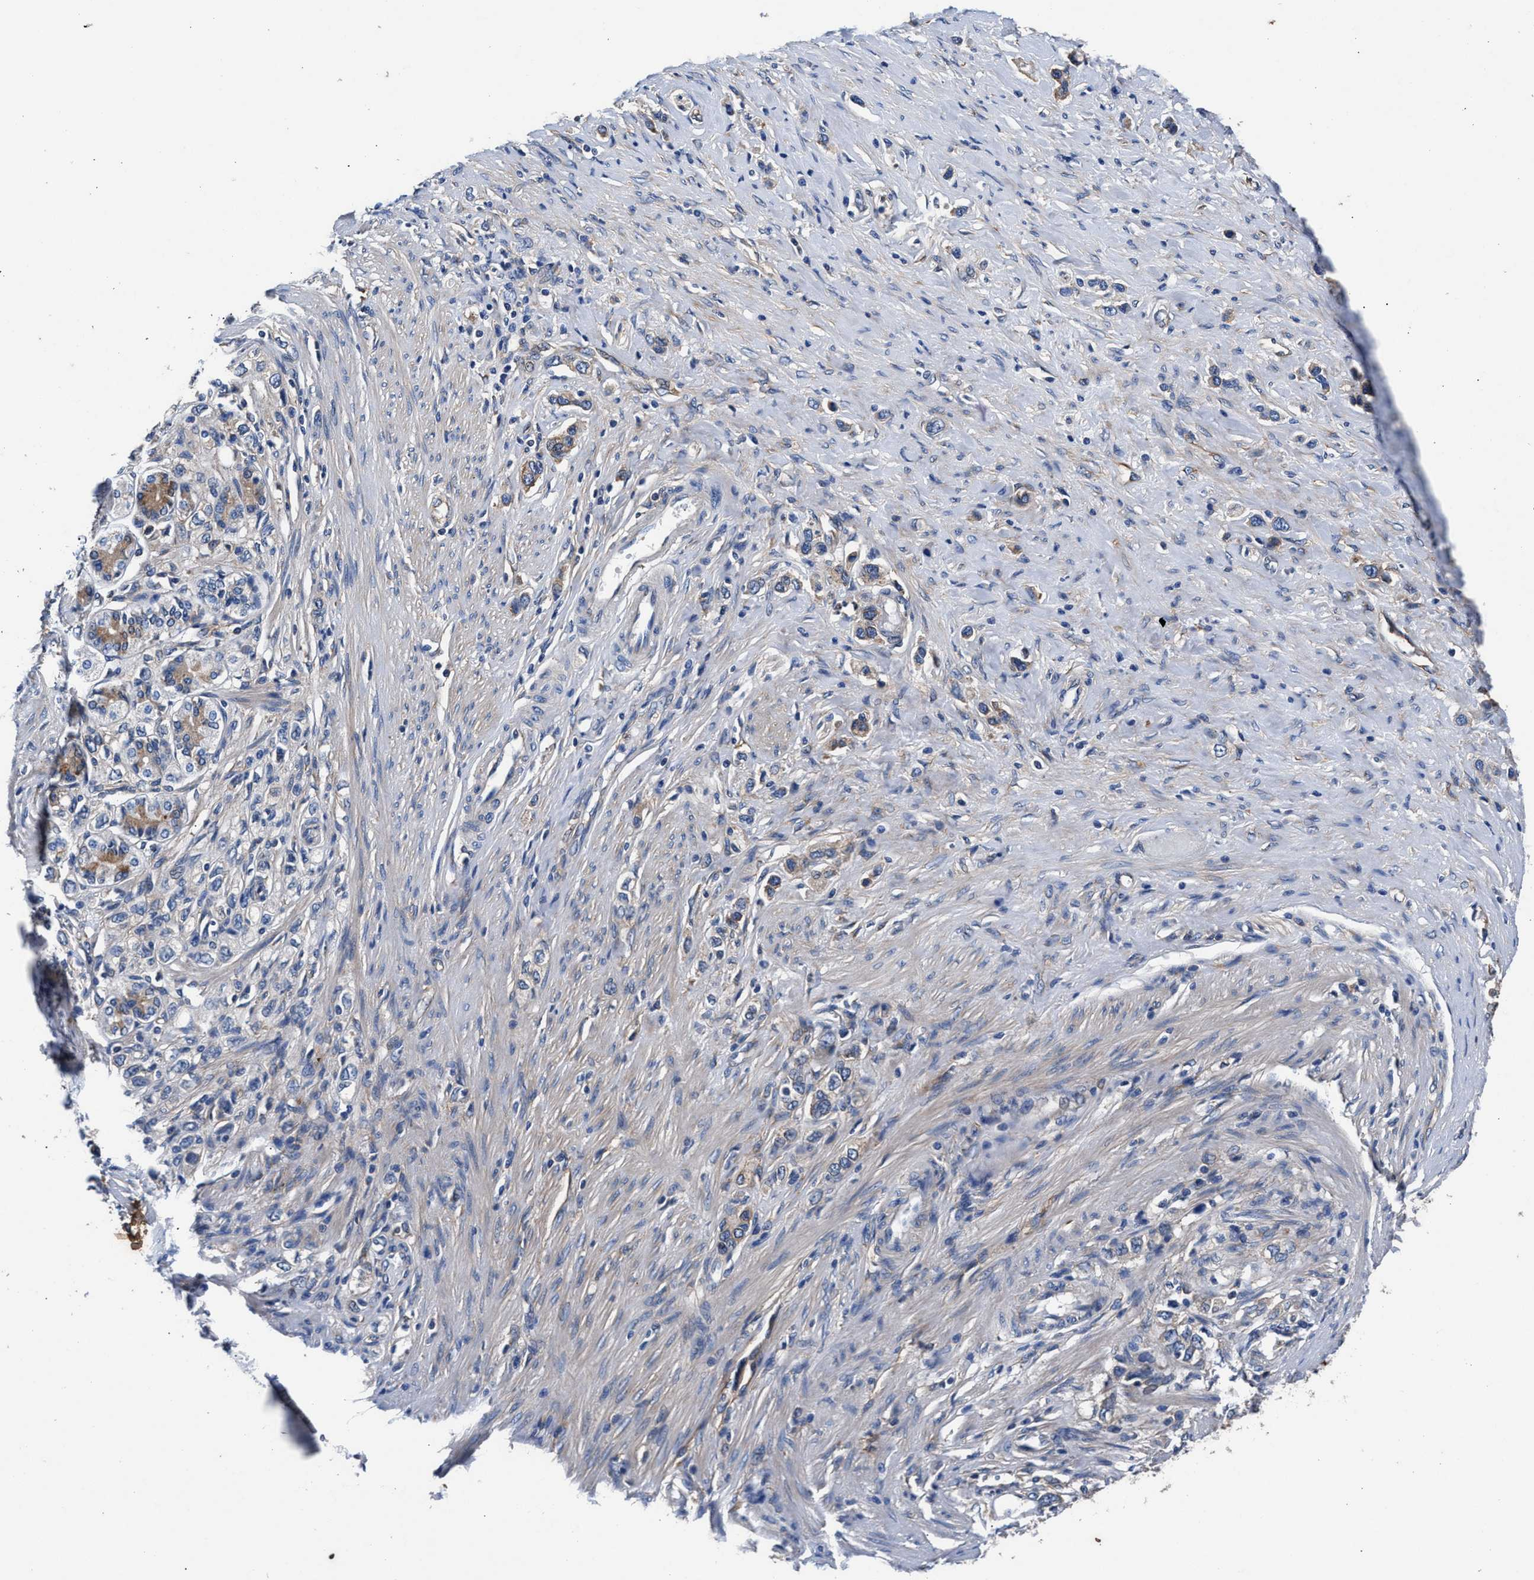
{"staining": {"intensity": "weak", "quantity": "<25%", "location": "cytoplasmic/membranous"}, "tissue": "stomach cancer", "cell_type": "Tumor cells", "image_type": "cancer", "snomed": [{"axis": "morphology", "description": "Adenocarcinoma, NOS"}, {"axis": "topography", "description": "Stomach"}], "caption": "DAB immunohistochemical staining of human stomach adenocarcinoma shows no significant expression in tumor cells.", "gene": "SH3GL1", "patient": {"sex": "female", "age": 65}}